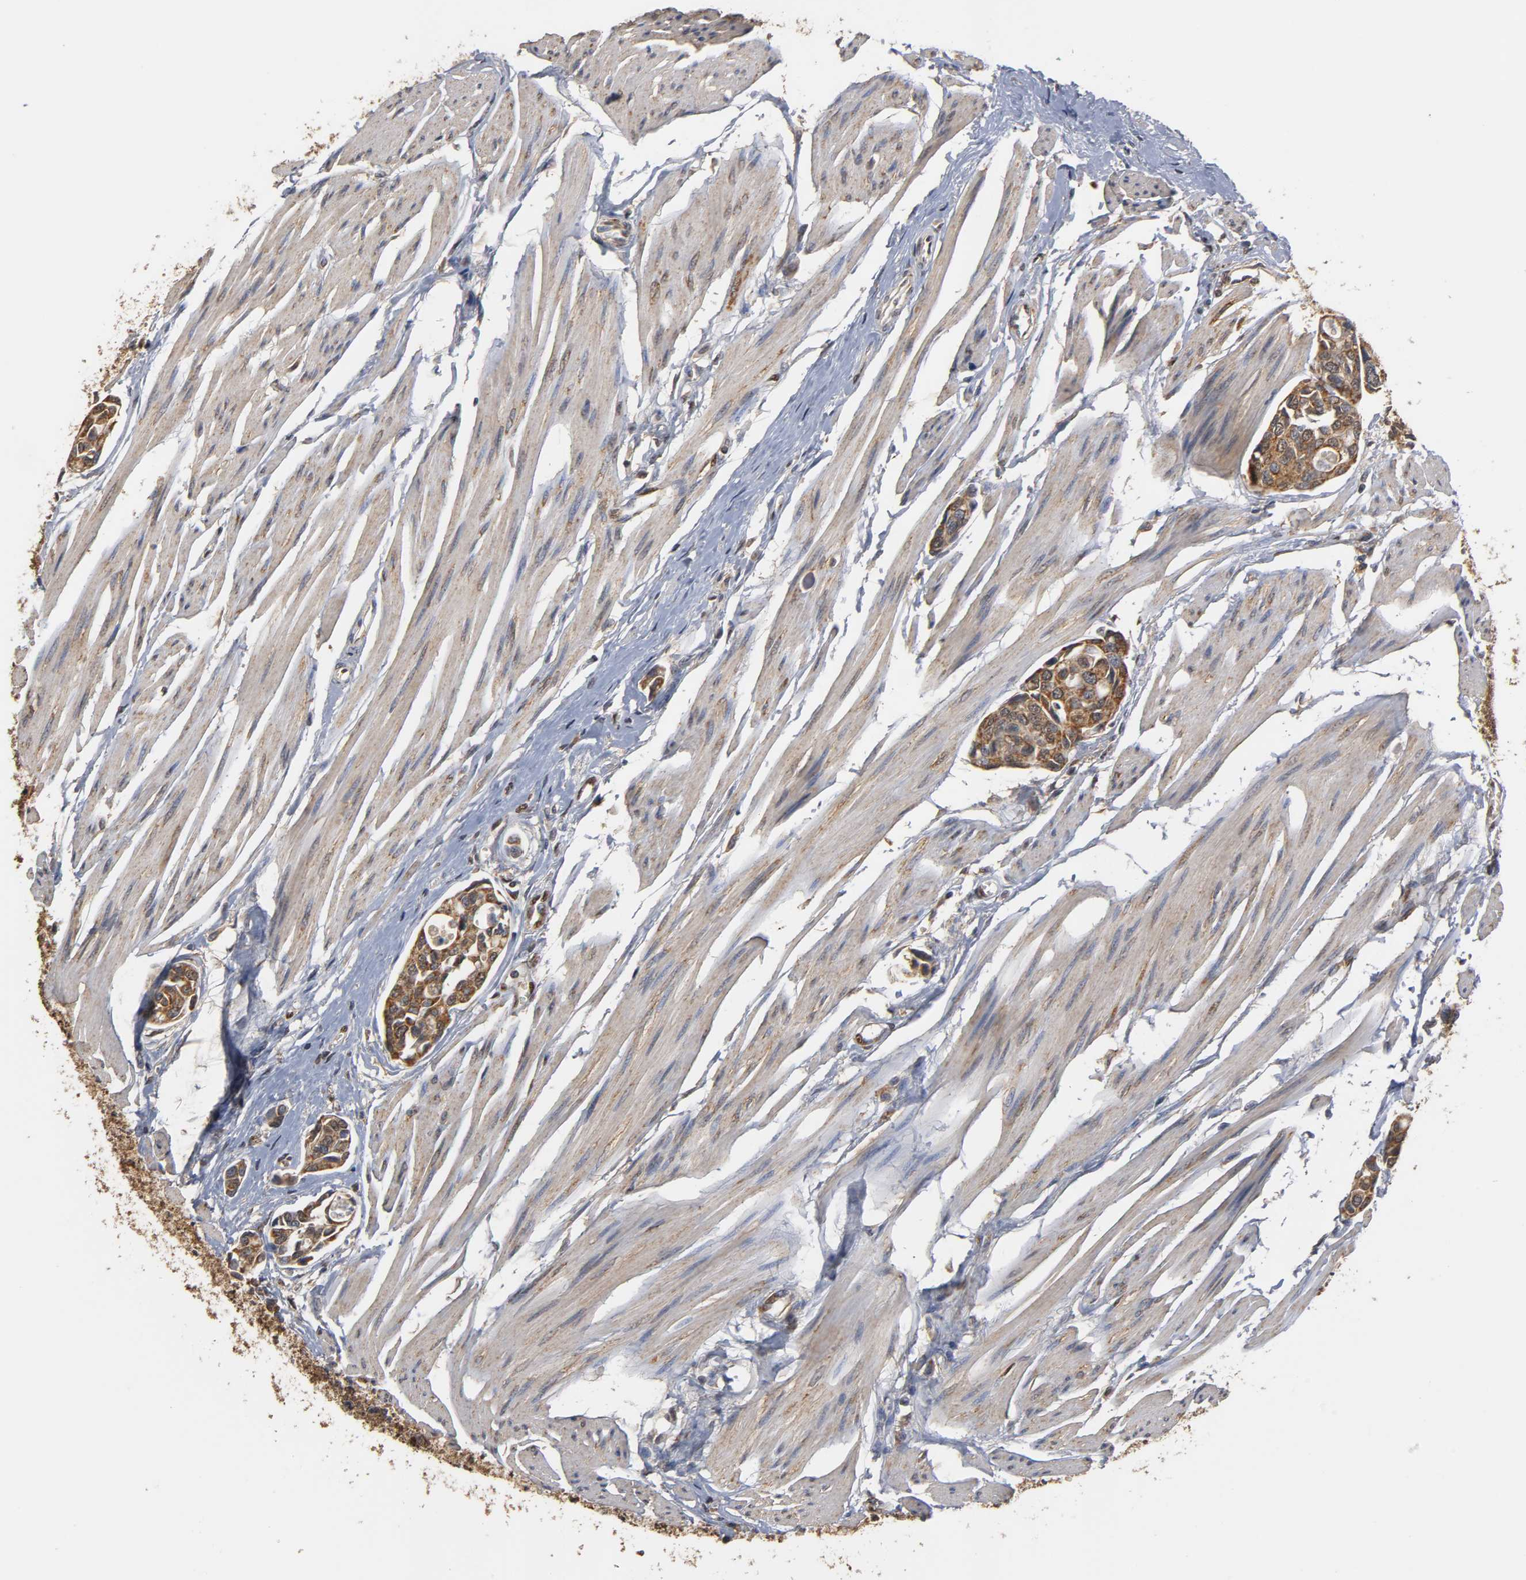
{"staining": {"intensity": "strong", "quantity": ">75%", "location": "cytoplasmic/membranous"}, "tissue": "urothelial cancer", "cell_type": "Tumor cells", "image_type": "cancer", "snomed": [{"axis": "morphology", "description": "Urothelial carcinoma, High grade"}, {"axis": "topography", "description": "Urinary bladder"}], "caption": "Tumor cells demonstrate high levels of strong cytoplasmic/membranous staining in about >75% of cells in urothelial carcinoma (high-grade).", "gene": "PKN1", "patient": {"sex": "male", "age": 78}}